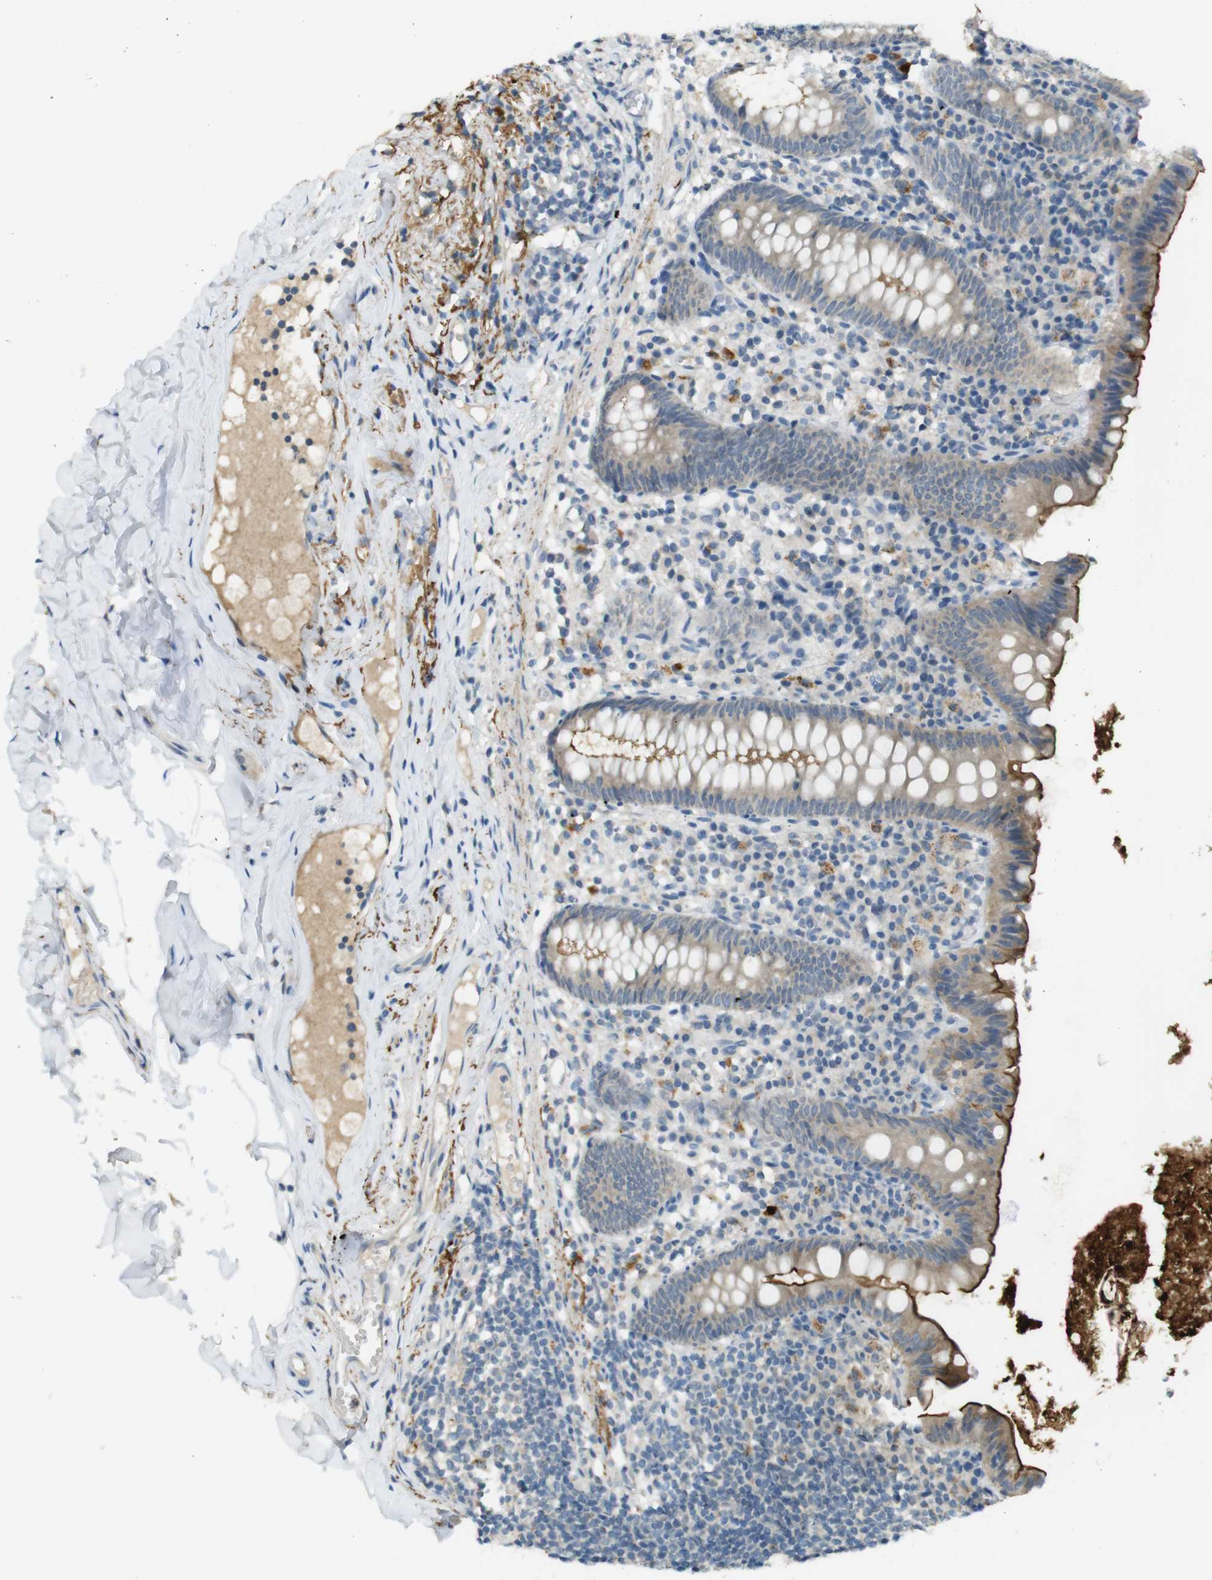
{"staining": {"intensity": "moderate", "quantity": "25%-75%", "location": "cytoplasmic/membranous"}, "tissue": "appendix", "cell_type": "Glandular cells", "image_type": "normal", "snomed": [{"axis": "morphology", "description": "Normal tissue, NOS"}, {"axis": "topography", "description": "Appendix"}], "caption": "High-magnification brightfield microscopy of normal appendix stained with DAB (3,3'-diaminobenzidine) (brown) and counterstained with hematoxylin (blue). glandular cells exhibit moderate cytoplasmic/membranous expression is identified in about25%-75% of cells. (Brightfield microscopy of DAB IHC at high magnification).", "gene": "UGT8", "patient": {"sex": "male", "age": 52}}